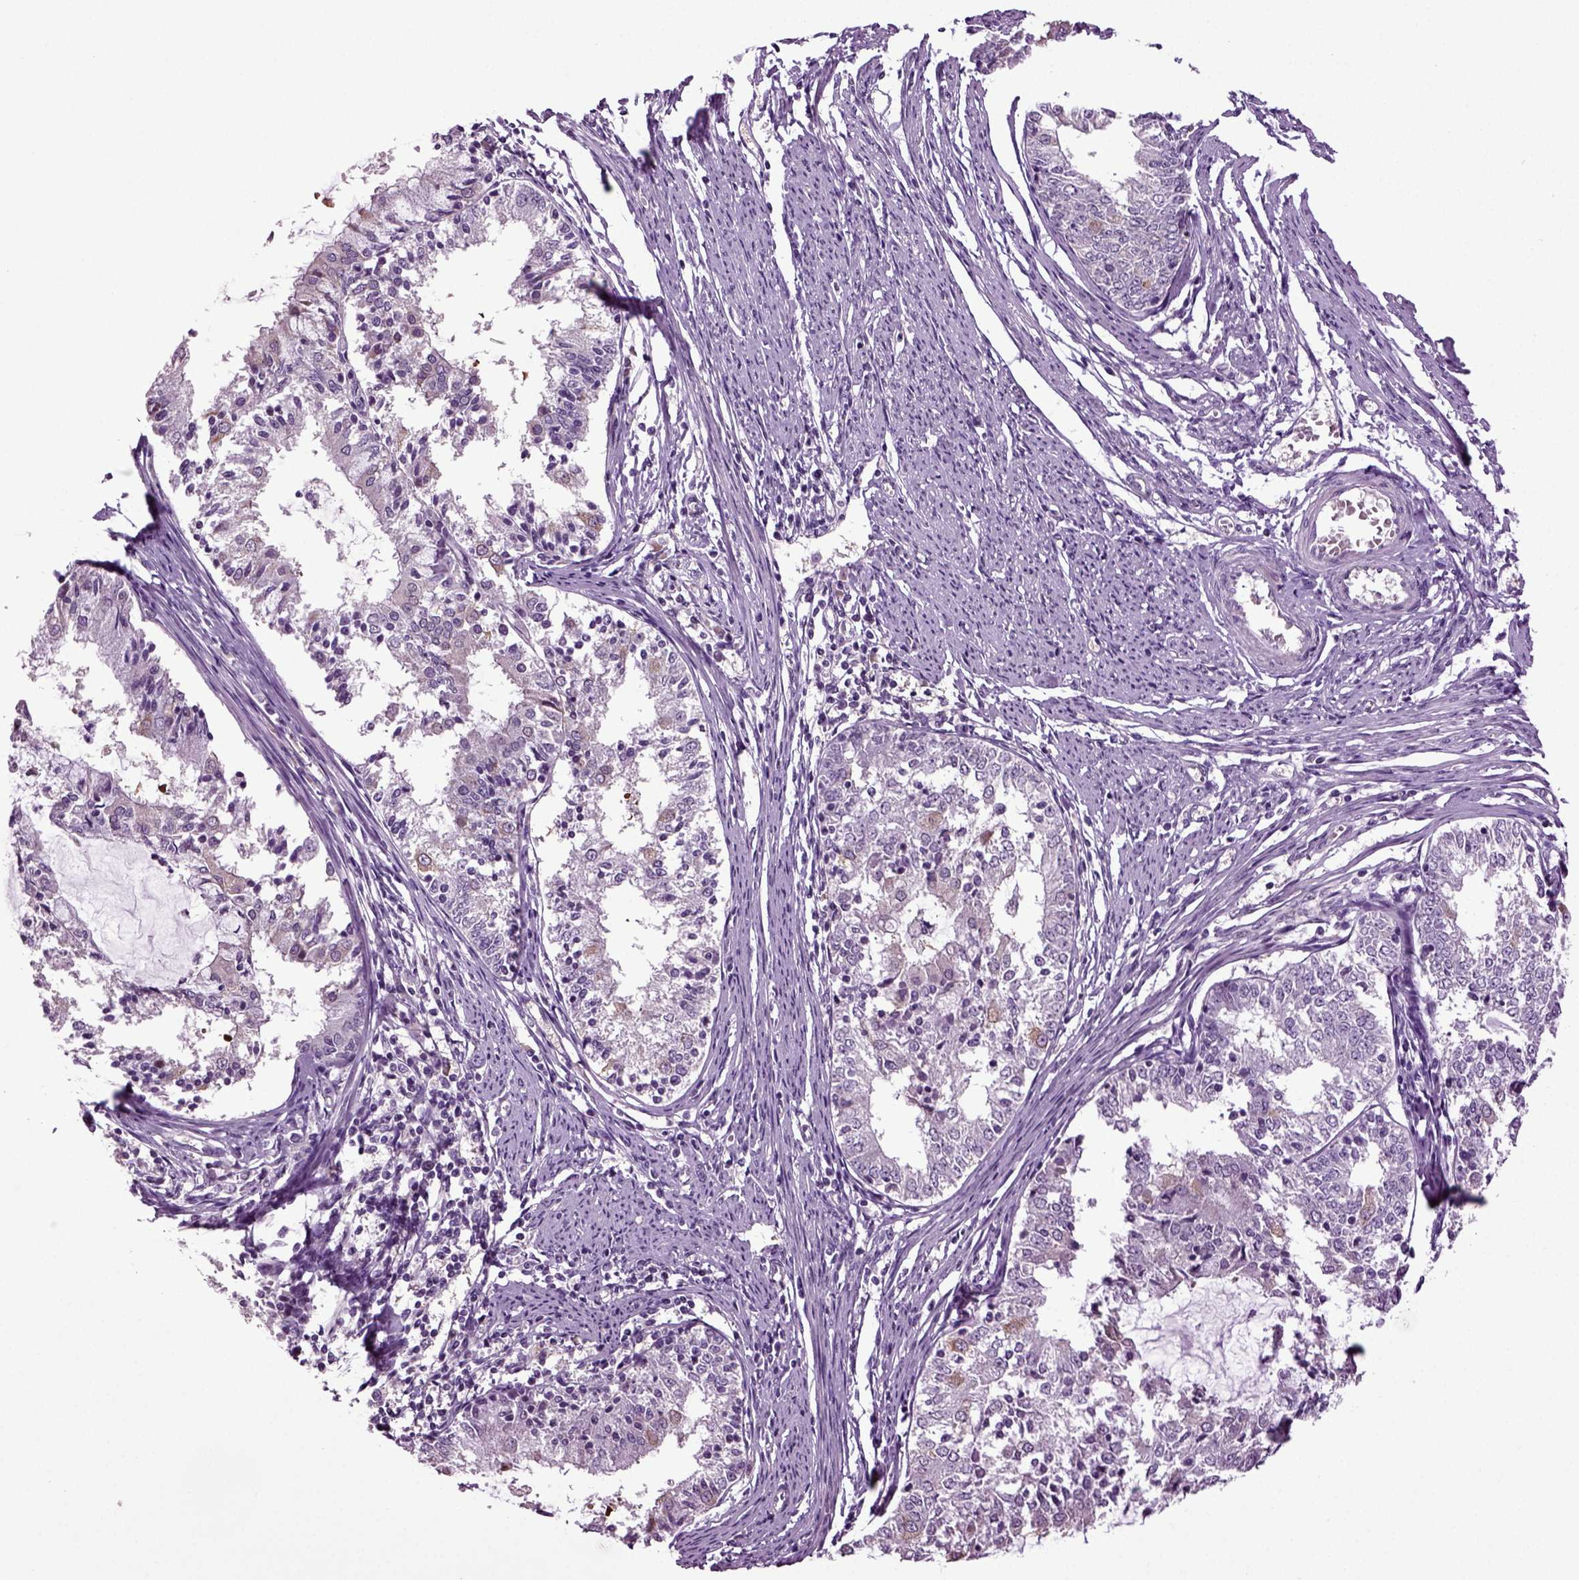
{"staining": {"intensity": "weak", "quantity": "<25%", "location": "cytoplasmic/membranous"}, "tissue": "endometrial cancer", "cell_type": "Tumor cells", "image_type": "cancer", "snomed": [{"axis": "morphology", "description": "Adenocarcinoma, NOS"}, {"axis": "topography", "description": "Endometrium"}], "caption": "IHC of endometrial cancer (adenocarcinoma) shows no expression in tumor cells.", "gene": "PLCH2", "patient": {"sex": "female", "age": 57}}